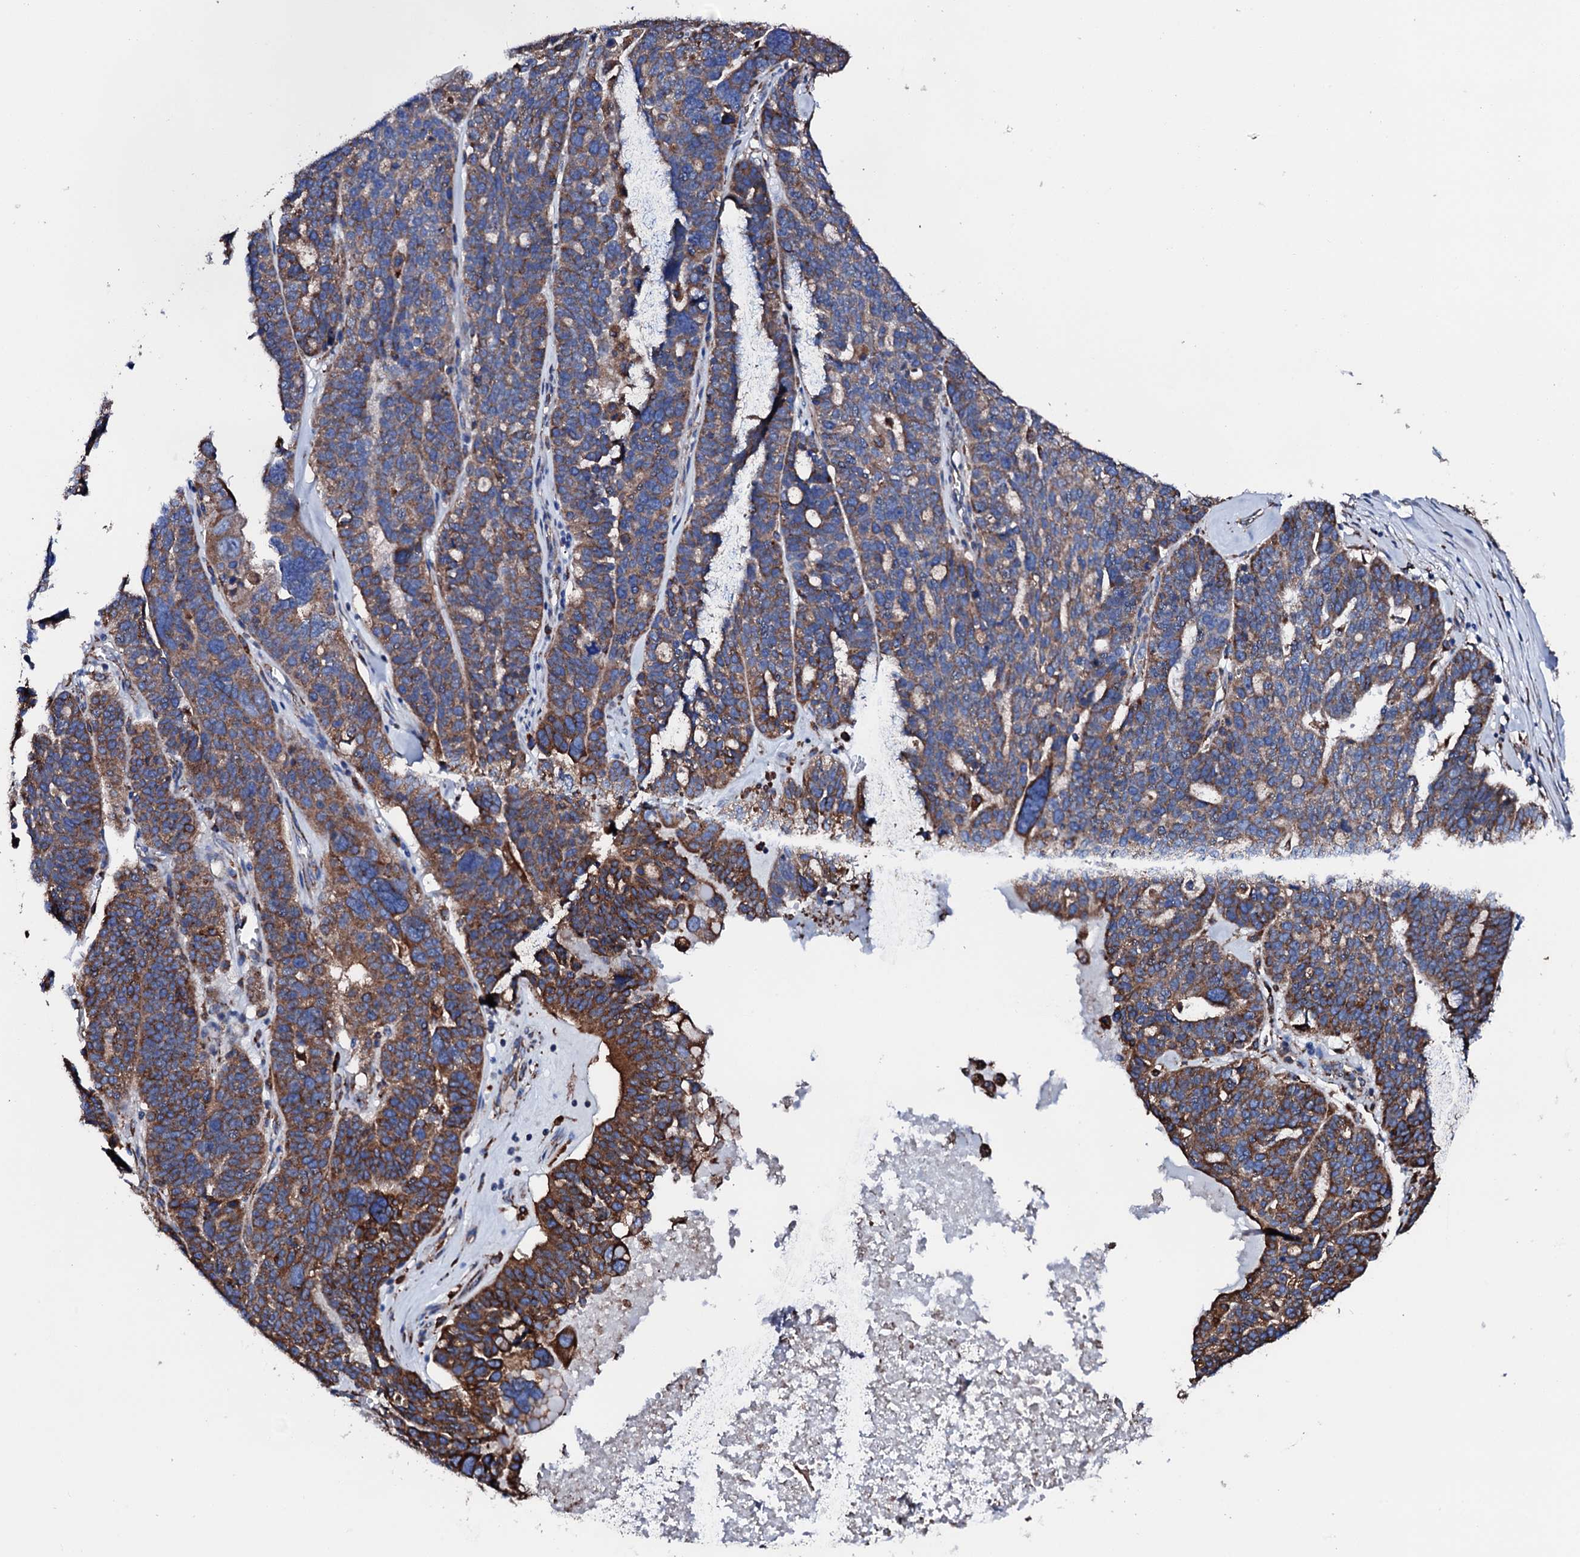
{"staining": {"intensity": "strong", "quantity": "25%-75%", "location": "cytoplasmic/membranous"}, "tissue": "ovarian cancer", "cell_type": "Tumor cells", "image_type": "cancer", "snomed": [{"axis": "morphology", "description": "Cystadenocarcinoma, serous, NOS"}, {"axis": "topography", "description": "Ovary"}], "caption": "Tumor cells demonstrate high levels of strong cytoplasmic/membranous positivity in approximately 25%-75% of cells in human serous cystadenocarcinoma (ovarian).", "gene": "AMDHD1", "patient": {"sex": "female", "age": 59}}